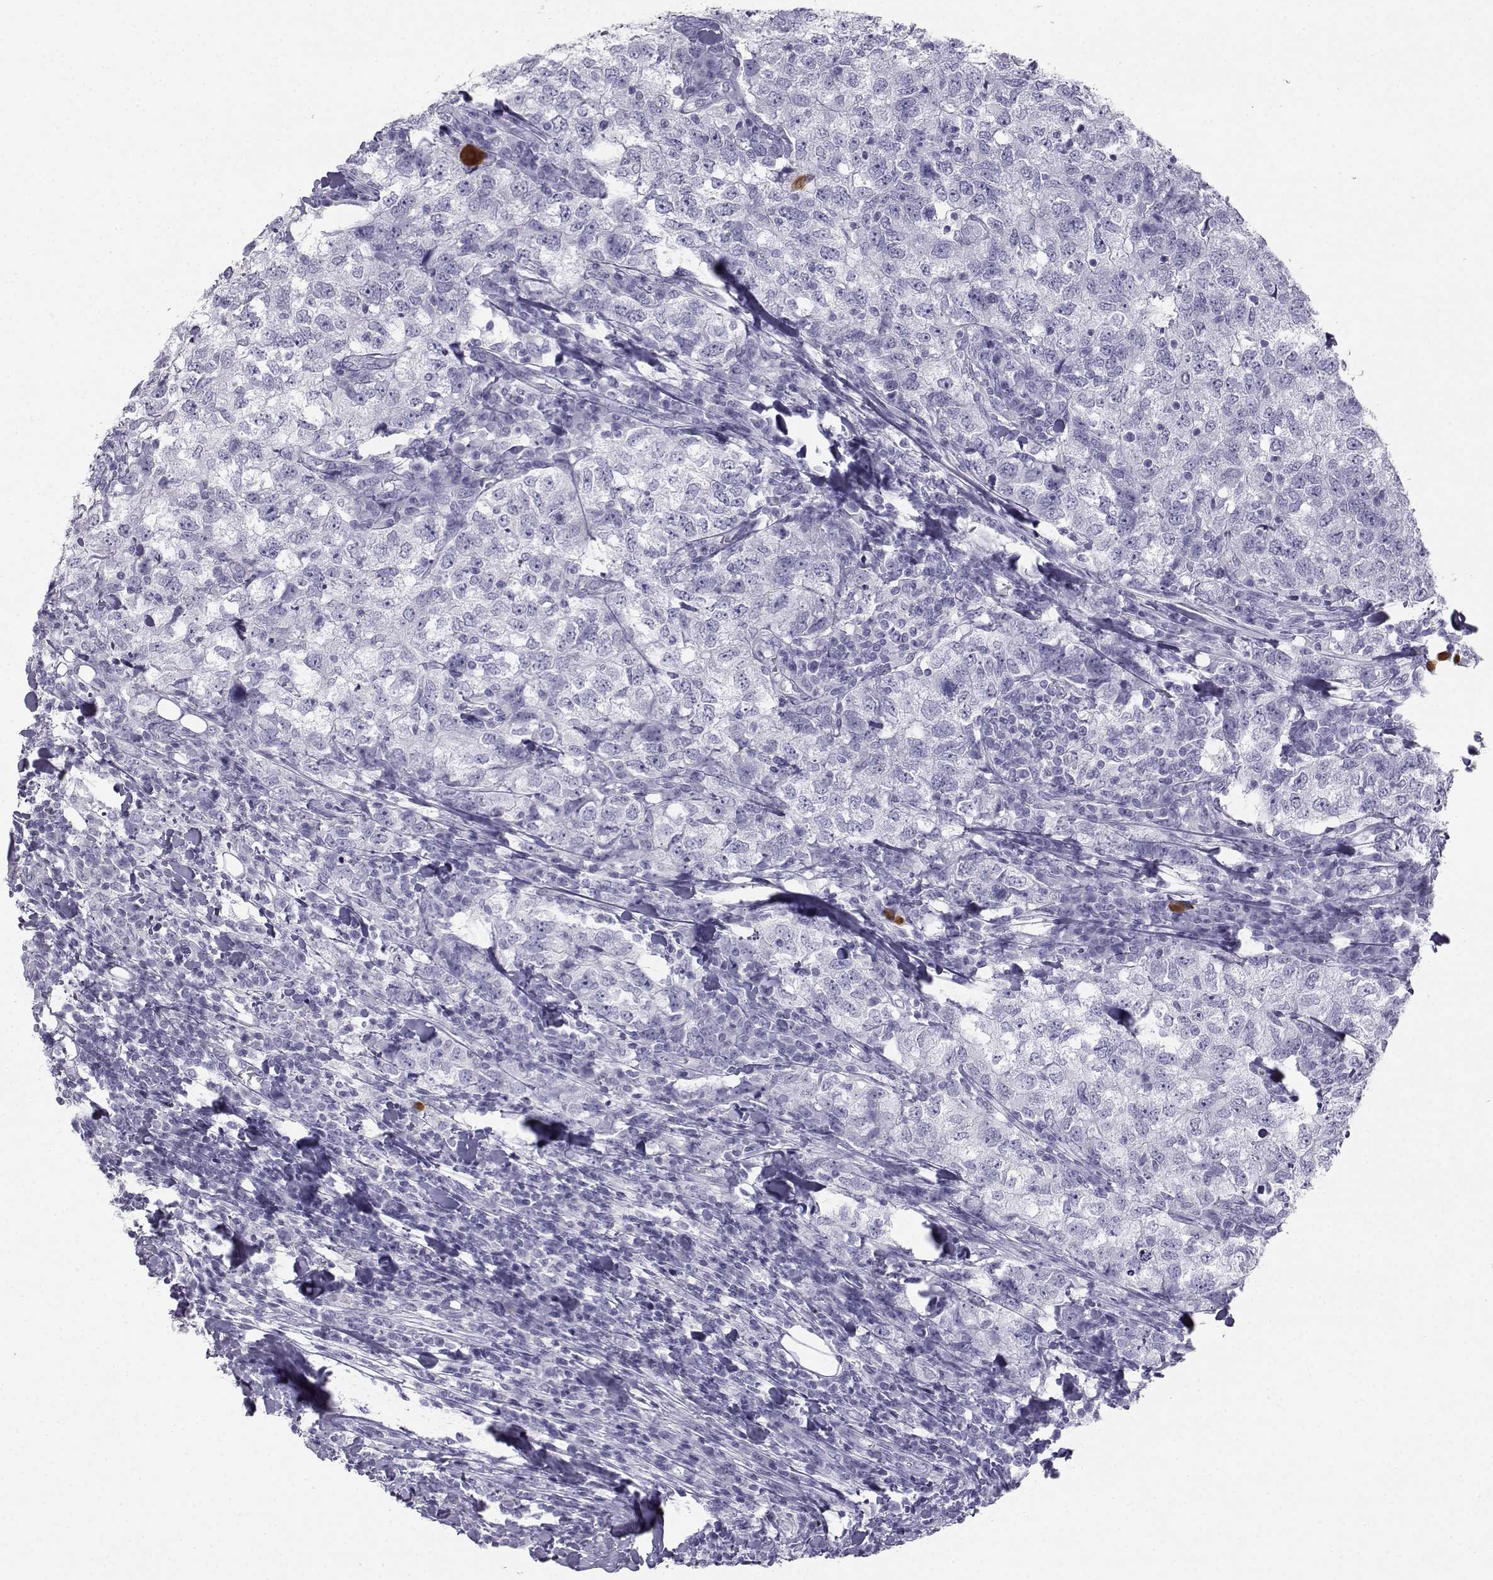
{"staining": {"intensity": "negative", "quantity": "none", "location": "none"}, "tissue": "breast cancer", "cell_type": "Tumor cells", "image_type": "cancer", "snomed": [{"axis": "morphology", "description": "Duct carcinoma"}, {"axis": "topography", "description": "Breast"}], "caption": "Breast cancer (intraductal carcinoma) stained for a protein using IHC displays no positivity tumor cells.", "gene": "SST", "patient": {"sex": "female", "age": 30}}